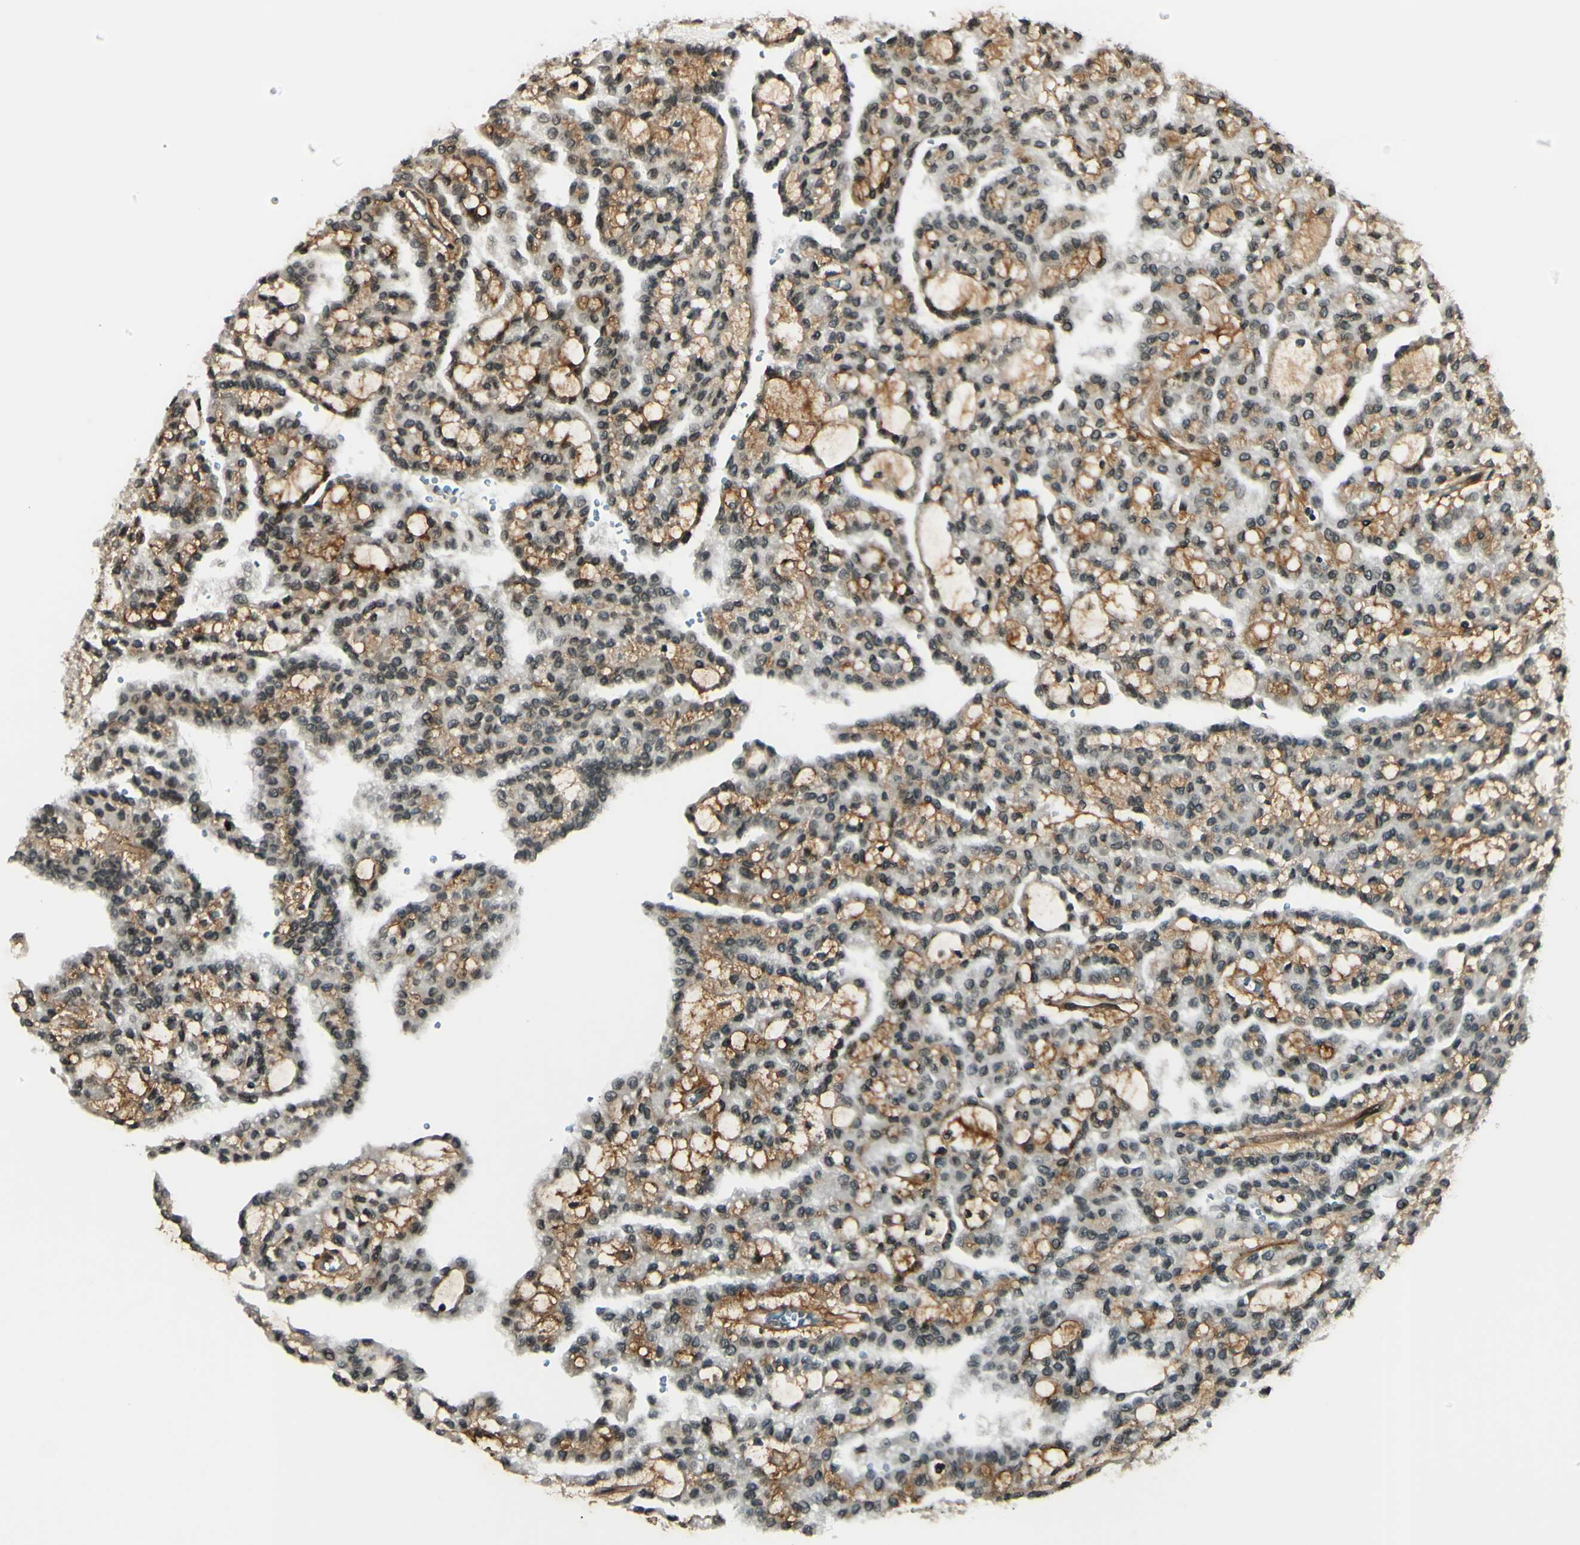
{"staining": {"intensity": "moderate", "quantity": "25%-75%", "location": "cytoplasmic/membranous"}, "tissue": "renal cancer", "cell_type": "Tumor cells", "image_type": "cancer", "snomed": [{"axis": "morphology", "description": "Adenocarcinoma, NOS"}, {"axis": "topography", "description": "Kidney"}], "caption": "Human renal adenocarcinoma stained with a protein marker reveals moderate staining in tumor cells.", "gene": "MLF2", "patient": {"sex": "male", "age": 63}}